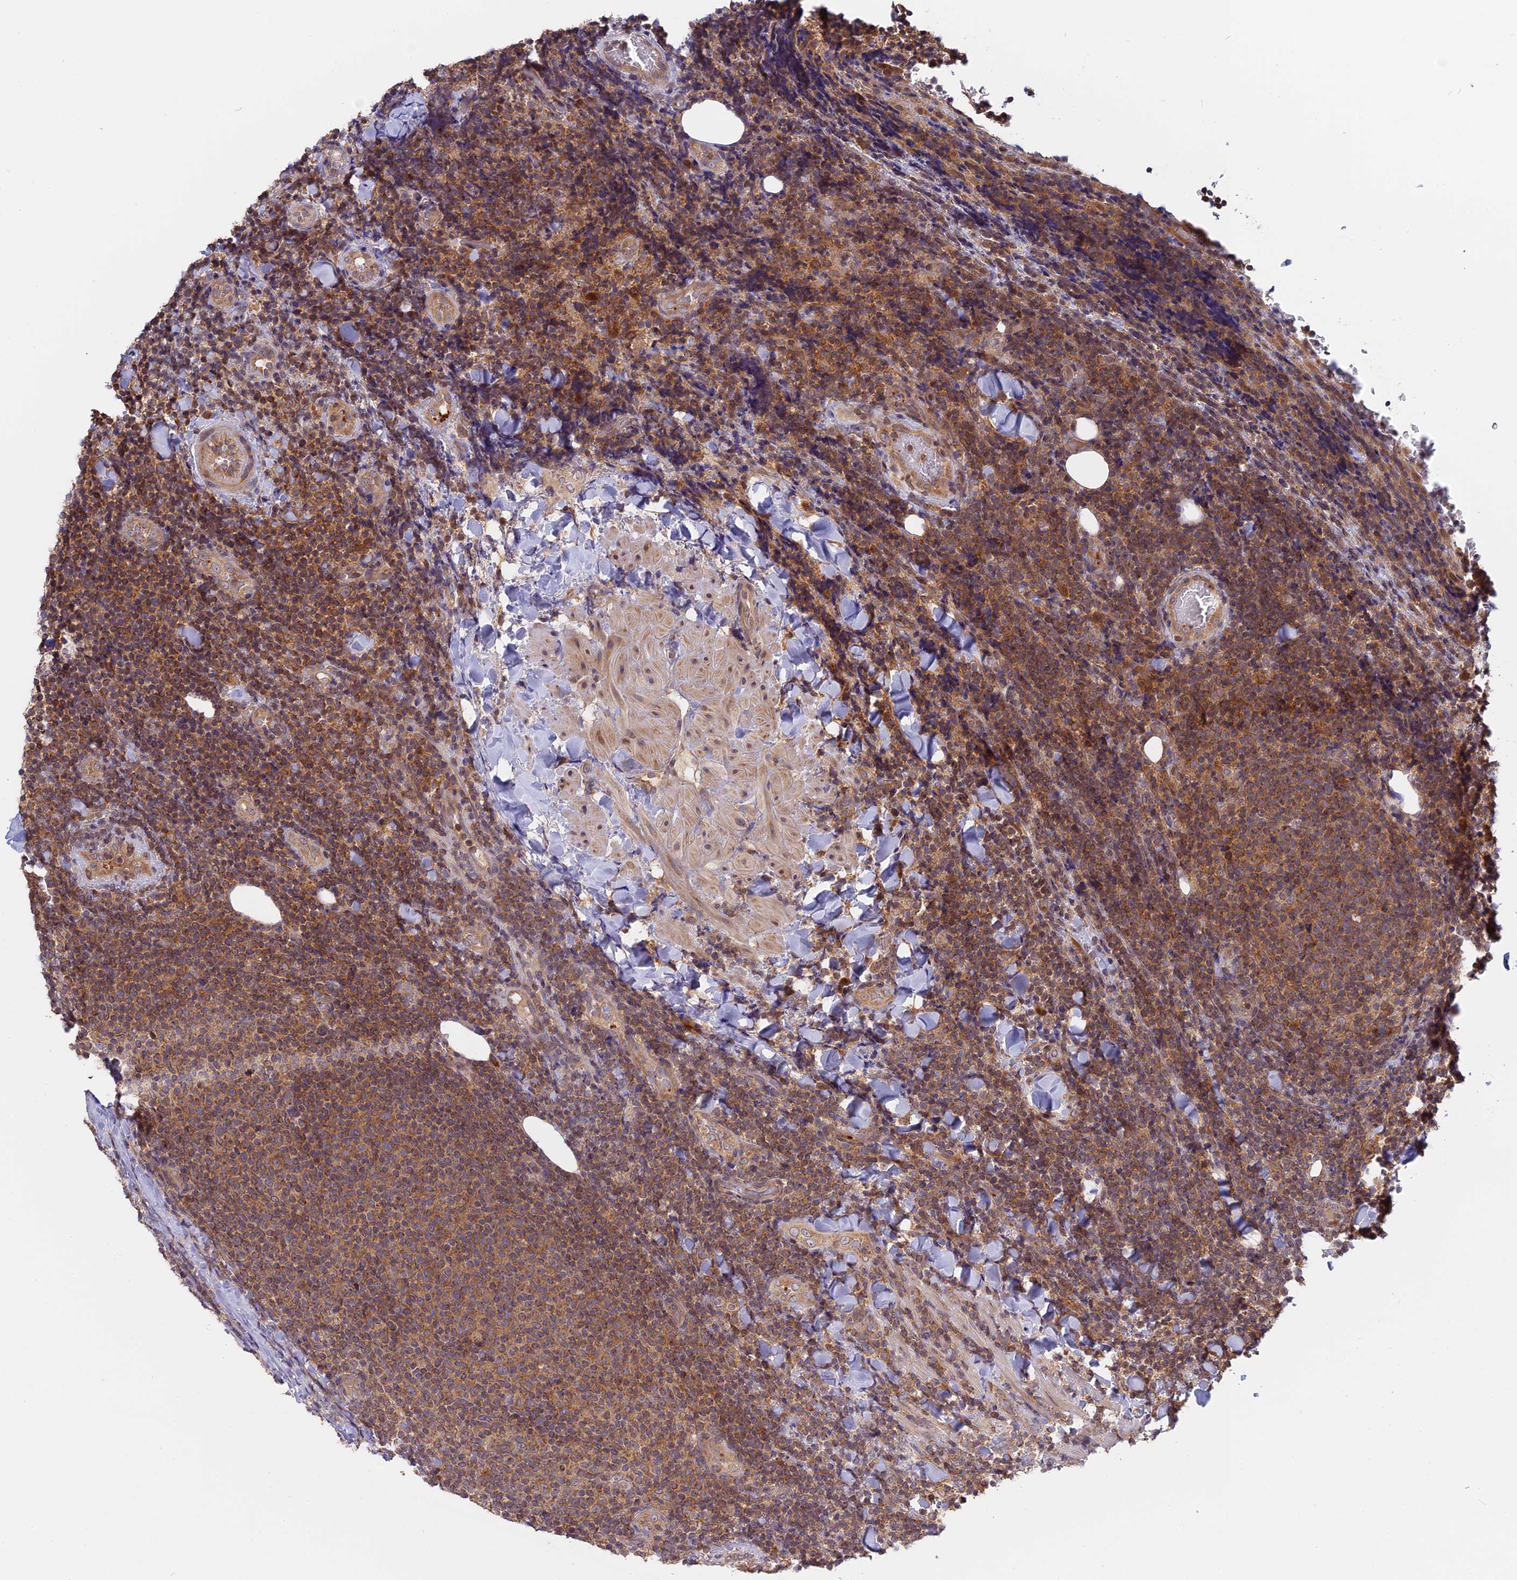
{"staining": {"intensity": "moderate", "quantity": ">75%", "location": "cytoplasmic/membranous"}, "tissue": "lymphoma", "cell_type": "Tumor cells", "image_type": "cancer", "snomed": [{"axis": "morphology", "description": "Malignant lymphoma, non-Hodgkin's type, Low grade"}, {"axis": "topography", "description": "Lymph node"}], "caption": "Lymphoma stained with a brown dye displays moderate cytoplasmic/membranous positive expression in about >75% of tumor cells.", "gene": "IL21R", "patient": {"sex": "male", "age": 66}}